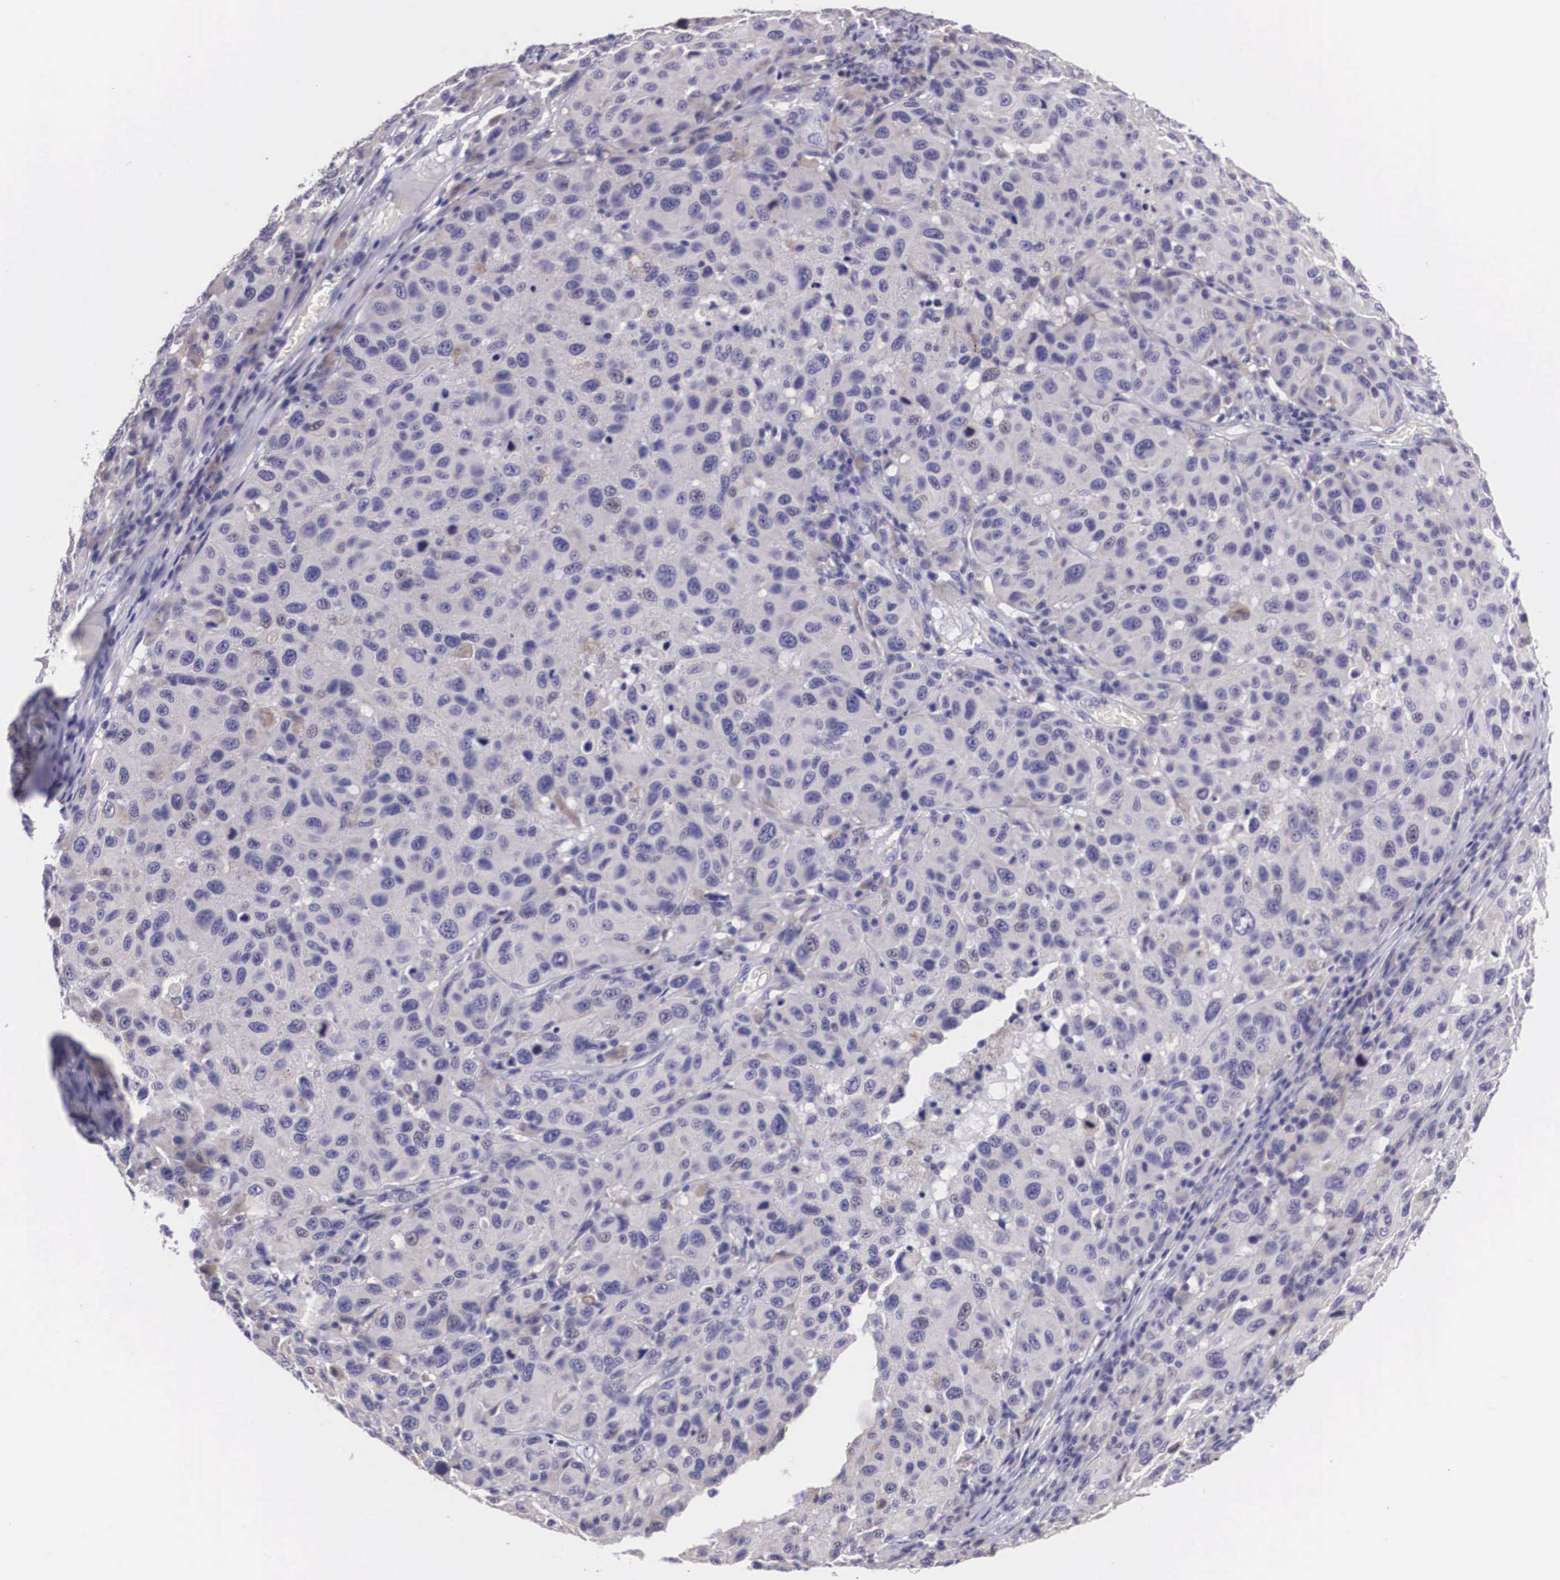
{"staining": {"intensity": "negative", "quantity": "none", "location": "none"}, "tissue": "melanoma", "cell_type": "Tumor cells", "image_type": "cancer", "snomed": [{"axis": "morphology", "description": "Malignant melanoma, NOS"}, {"axis": "topography", "description": "Skin"}], "caption": "Protein analysis of melanoma exhibits no significant positivity in tumor cells. (DAB (3,3'-diaminobenzidine) immunohistochemistry (IHC) with hematoxylin counter stain).", "gene": "ARG2", "patient": {"sex": "female", "age": 77}}